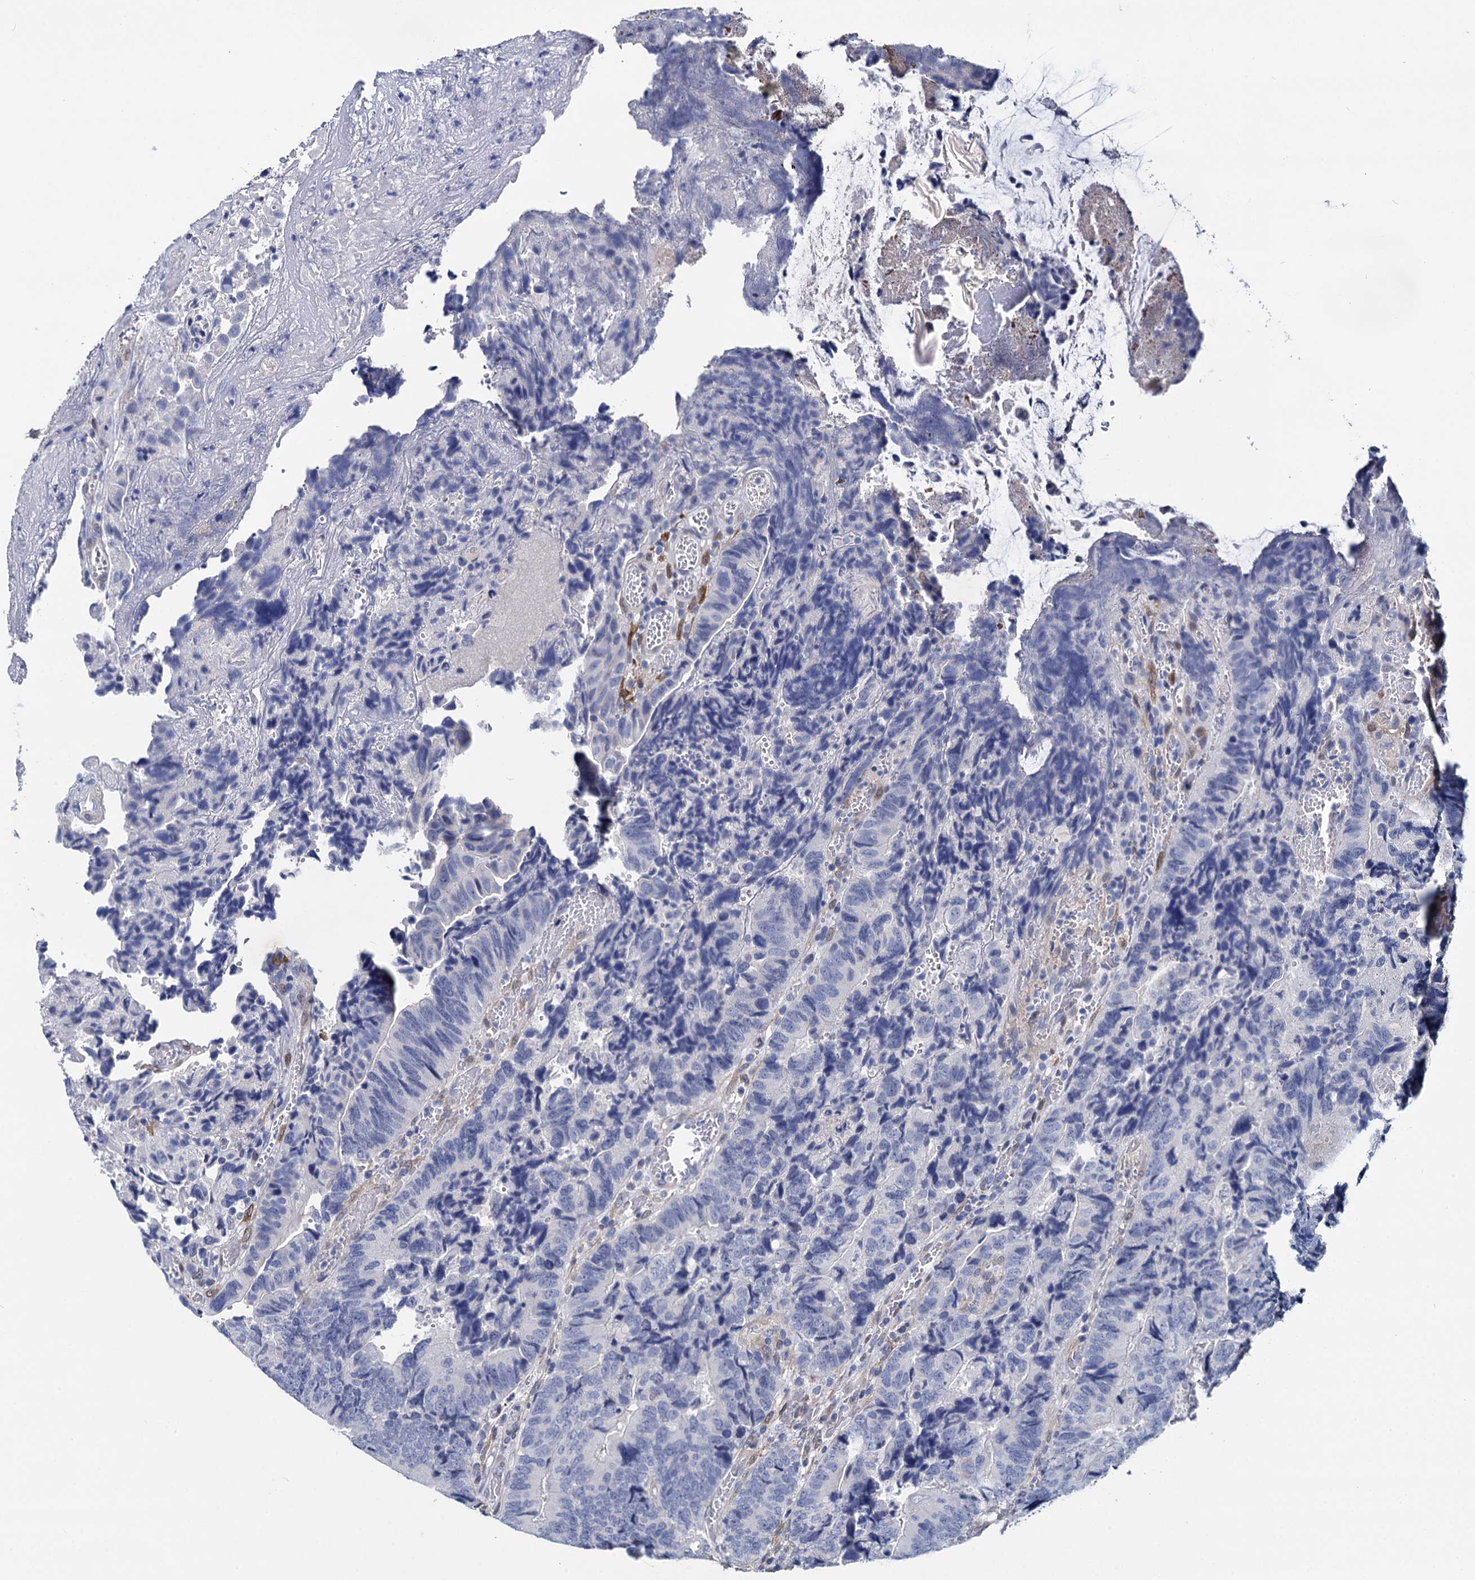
{"staining": {"intensity": "negative", "quantity": "none", "location": "none"}, "tissue": "colorectal cancer", "cell_type": "Tumor cells", "image_type": "cancer", "snomed": [{"axis": "morphology", "description": "Adenocarcinoma, NOS"}, {"axis": "topography", "description": "Colon"}], "caption": "An IHC histopathology image of colorectal adenocarcinoma is shown. There is no staining in tumor cells of colorectal adenocarcinoma.", "gene": "GSTM3", "patient": {"sex": "female", "age": 67}}